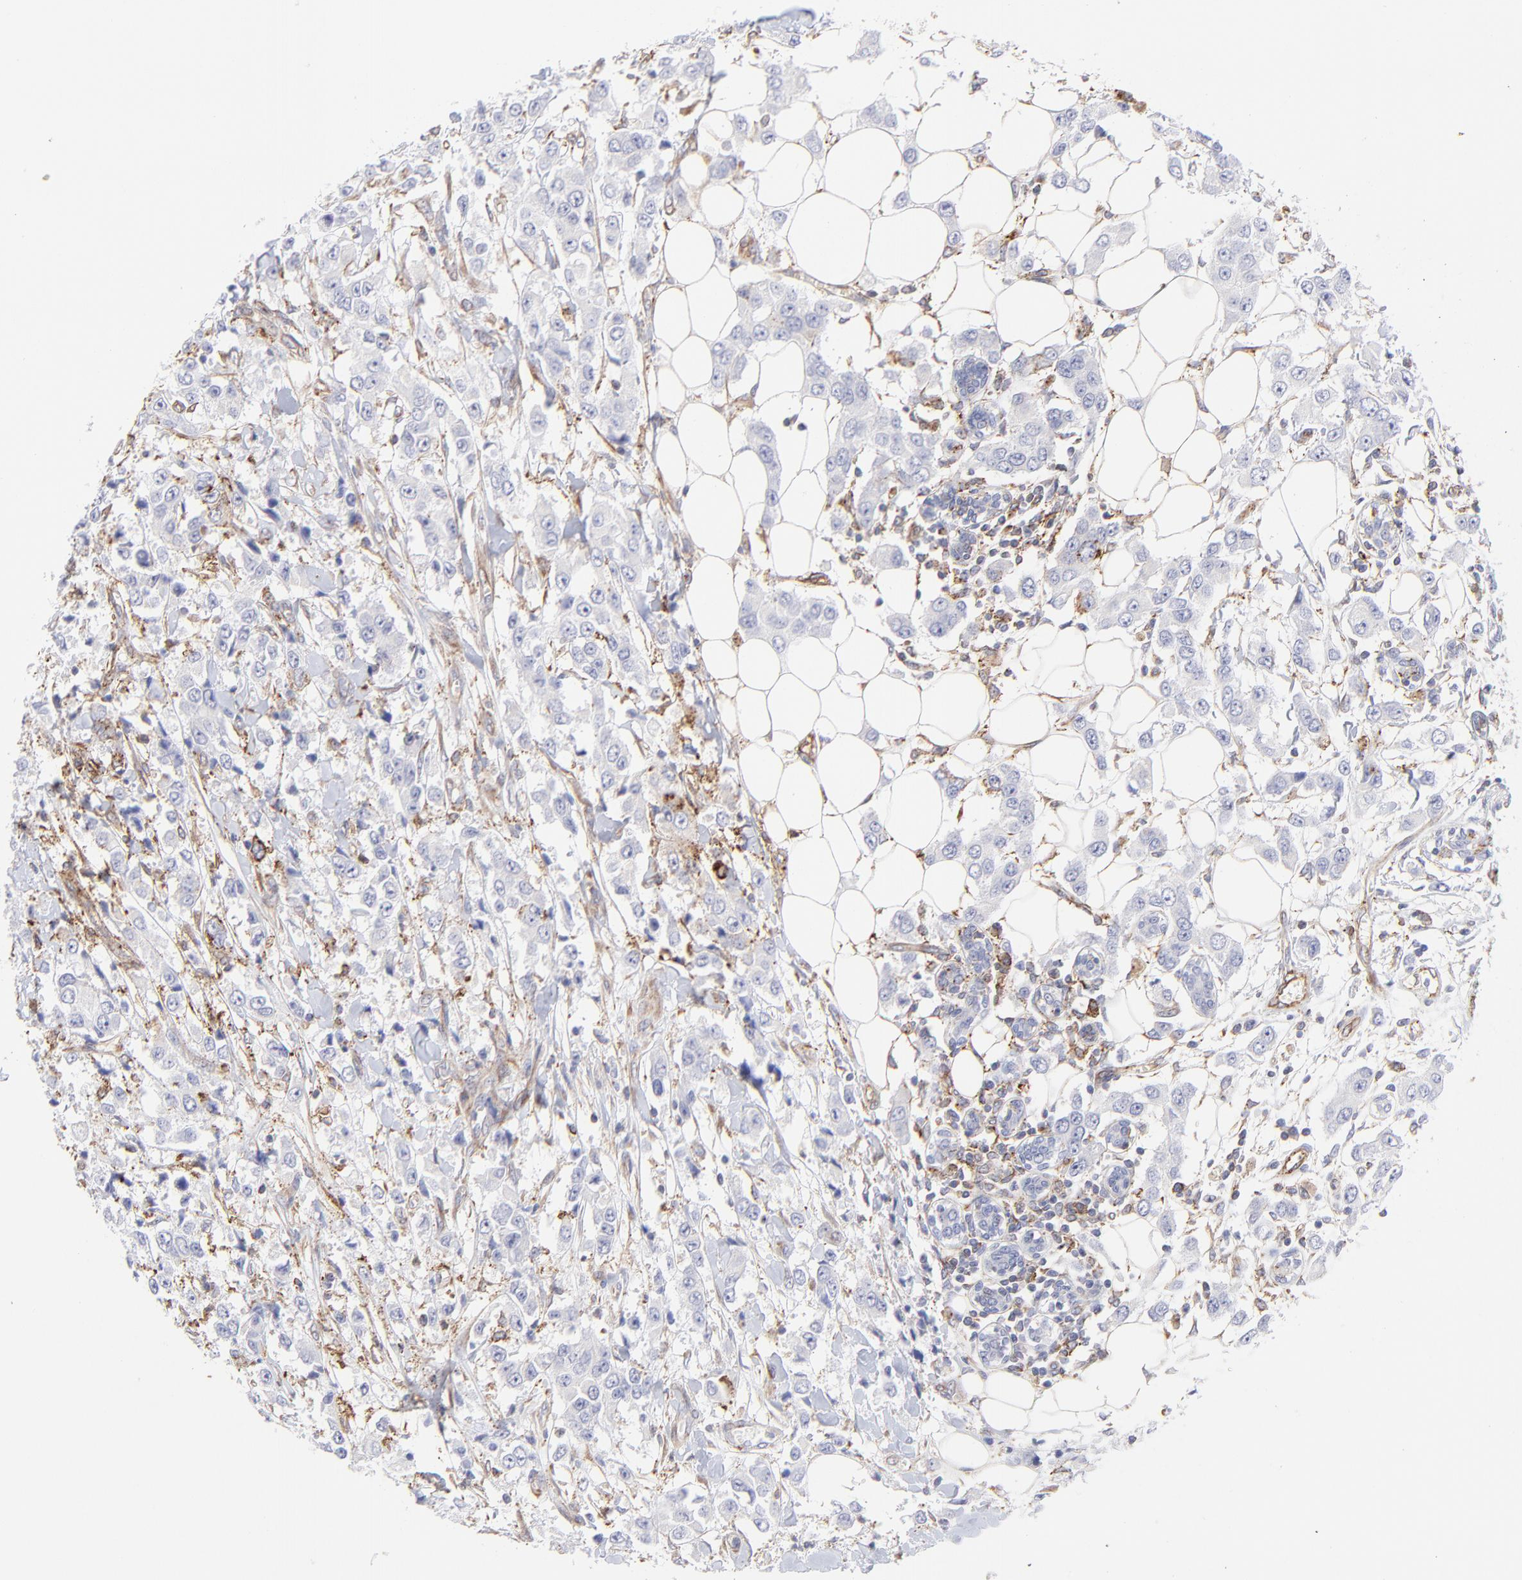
{"staining": {"intensity": "moderate", "quantity": "<25%", "location": "cytoplasmic/membranous"}, "tissue": "breast cancer", "cell_type": "Tumor cells", "image_type": "cancer", "snomed": [{"axis": "morphology", "description": "Duct carcinoma"}, {"axis": "topography", "description": "Breast"}], "caption": "A brown stain highlights moderate cytoplasmic/membranous expression of a protein in breast invasive ductal carcinoma tumor cells.", "gene": "COX8C", "patient": {"sex": "female", "age": 58}}